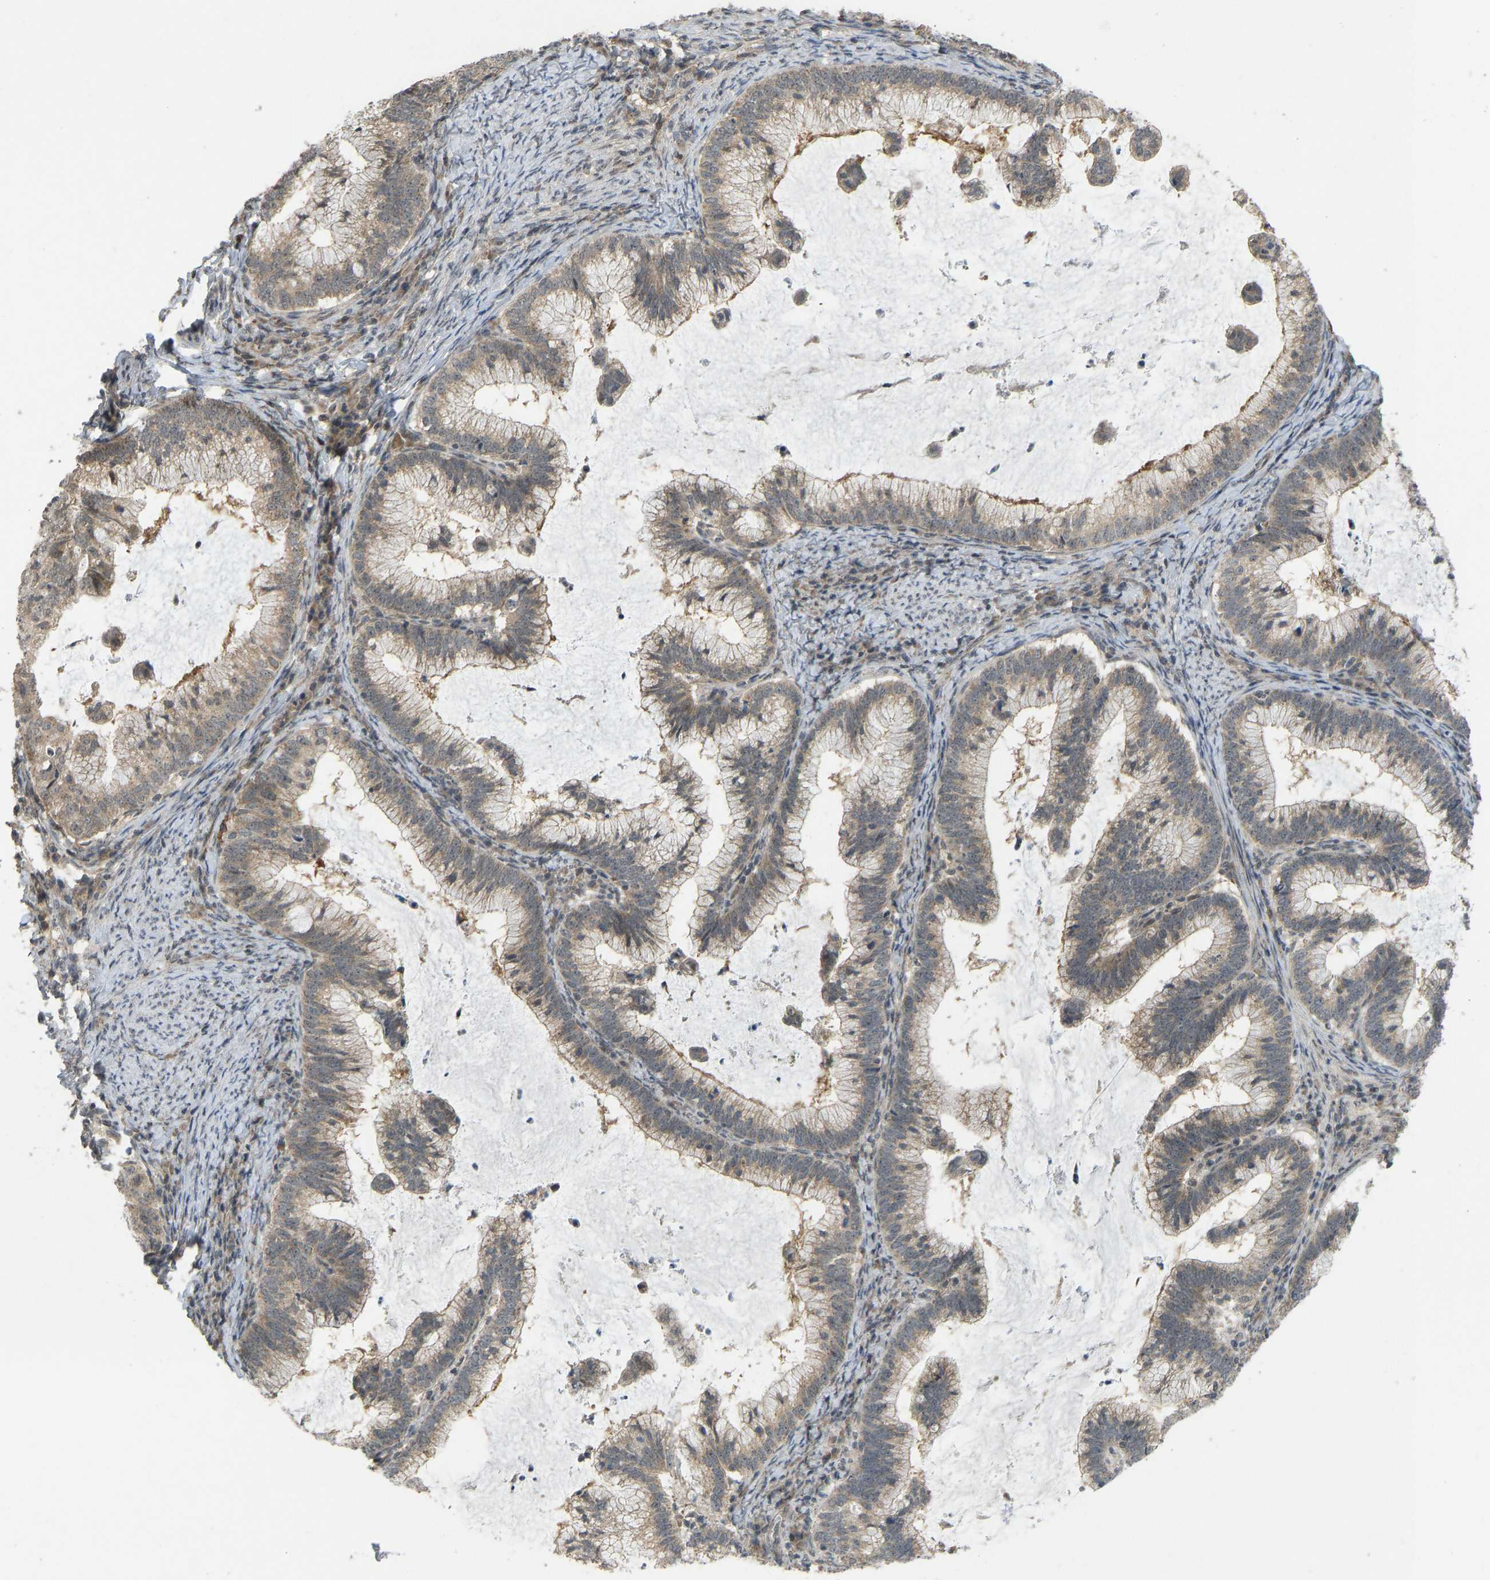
{"staining": {"intensity": "moderate", "quantity": ">75%", "location": "cytoplasmic/membranous"}, "tissue": "cervical cancer", "cell_type": "Tumor cells", "image_type": "cancer", "snomed": [{"axis": "morphology", "description": "Adenocarcinoma, NOS"}, {"axis": "topography", "description": "Cervix"}], "caption": "Human cervical adenocarcinoma stained with a protein marker reveals moderate staining in tumor cells.", "gene": "ACADS", "patient": {"sex": "female", "age": 36}}